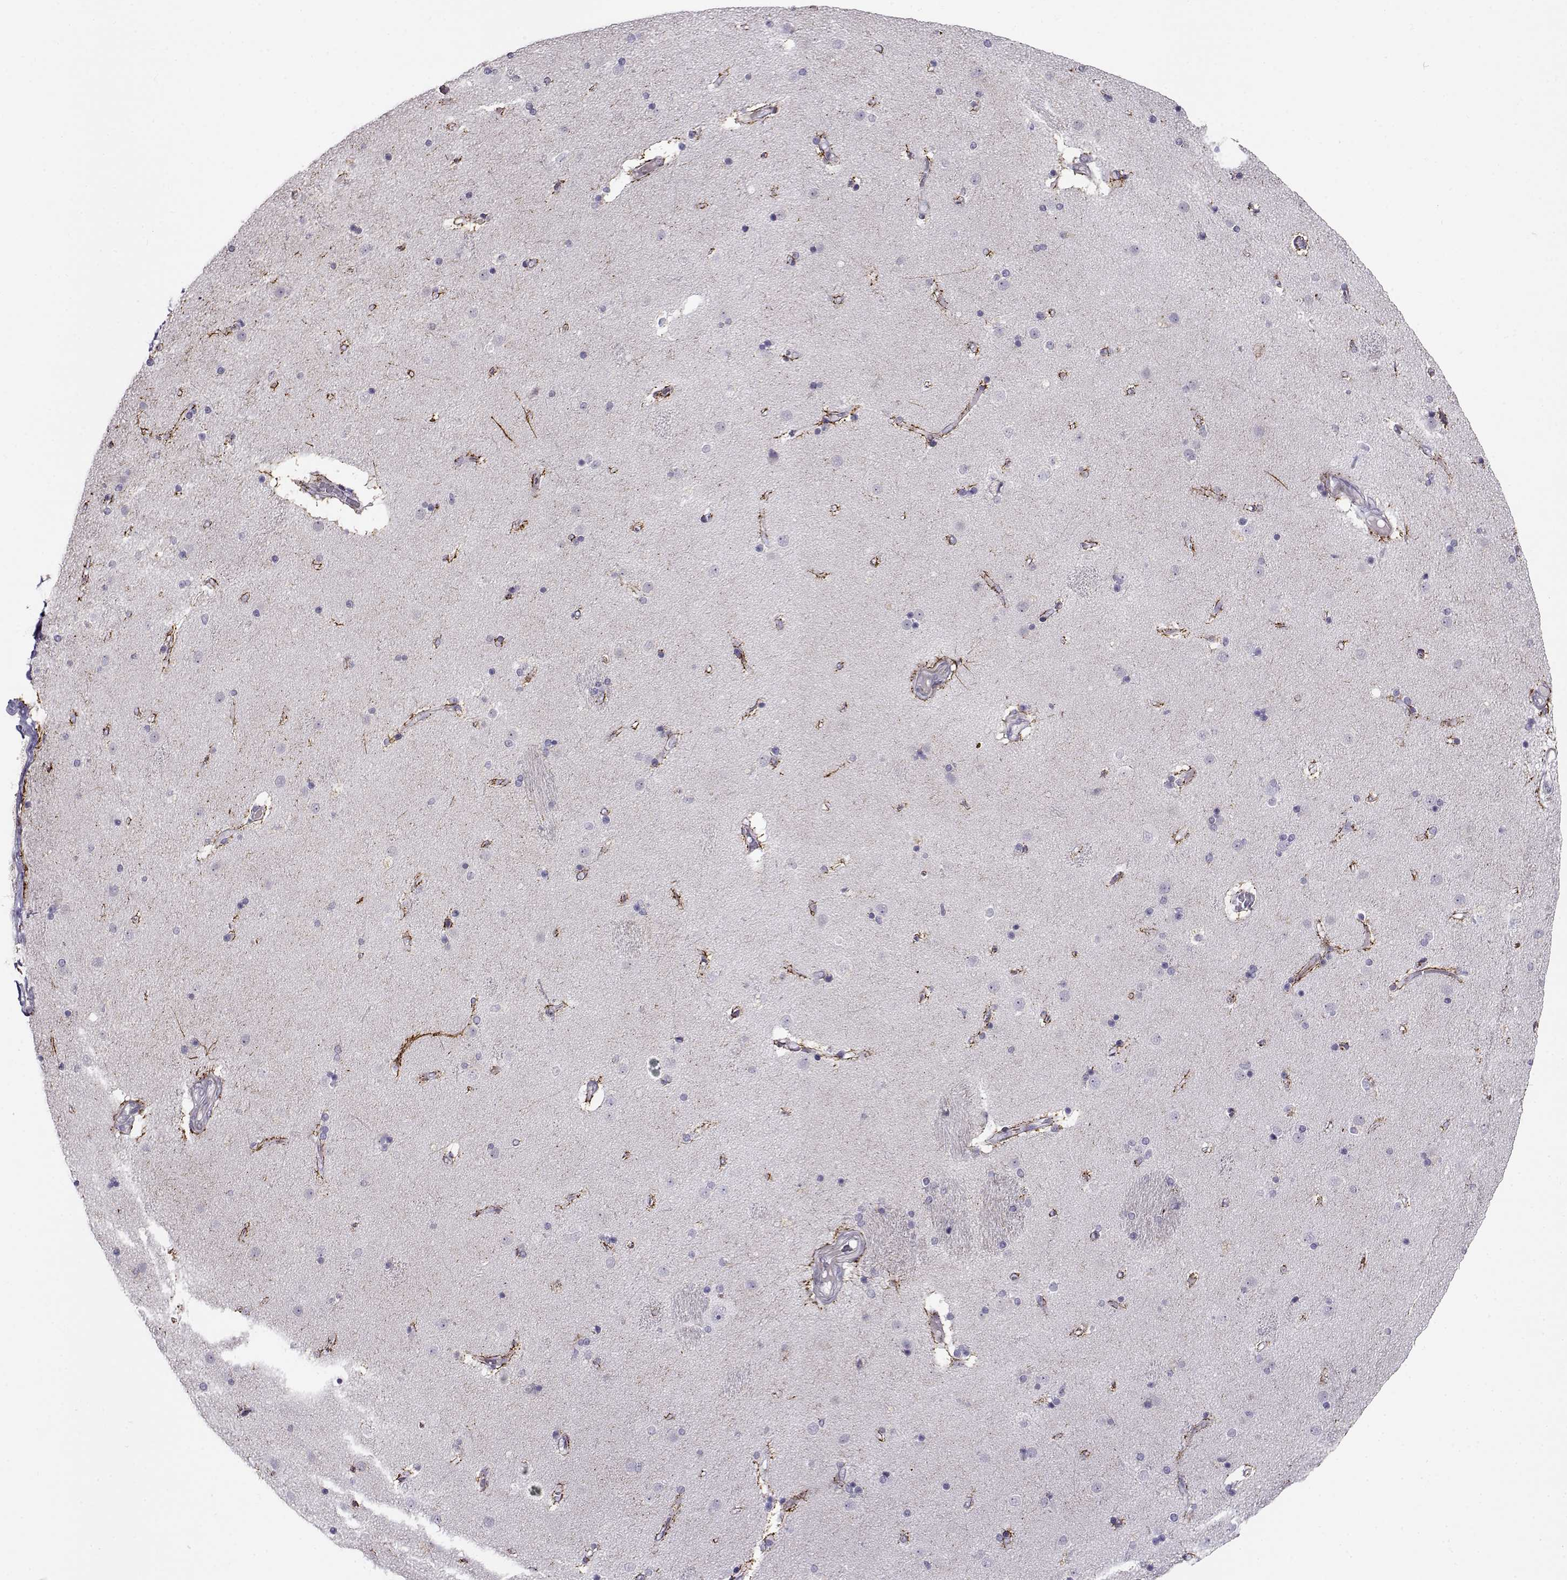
{"staining": {"intensity": "strong", "quantity": "<25%", "location": "cytoplasmic/membranous"}, "tissue": "caudate", "cell_type": "Glial cells", "image_type": "normal", "snomed": [{"axis": "morphology", "description": "Normal tissue, NOS"}, {"axis": "topography", "description": "Lateral ventricle wall"}], "caption": "This micrograph shows immunohistochemistry (IHC) staining of benign caudate, with medium strong cytoplasmic/membranous positivity in about <25% of glial cells.", "gene": "NPW", "patient": {"sex": "male", "age": 54}}